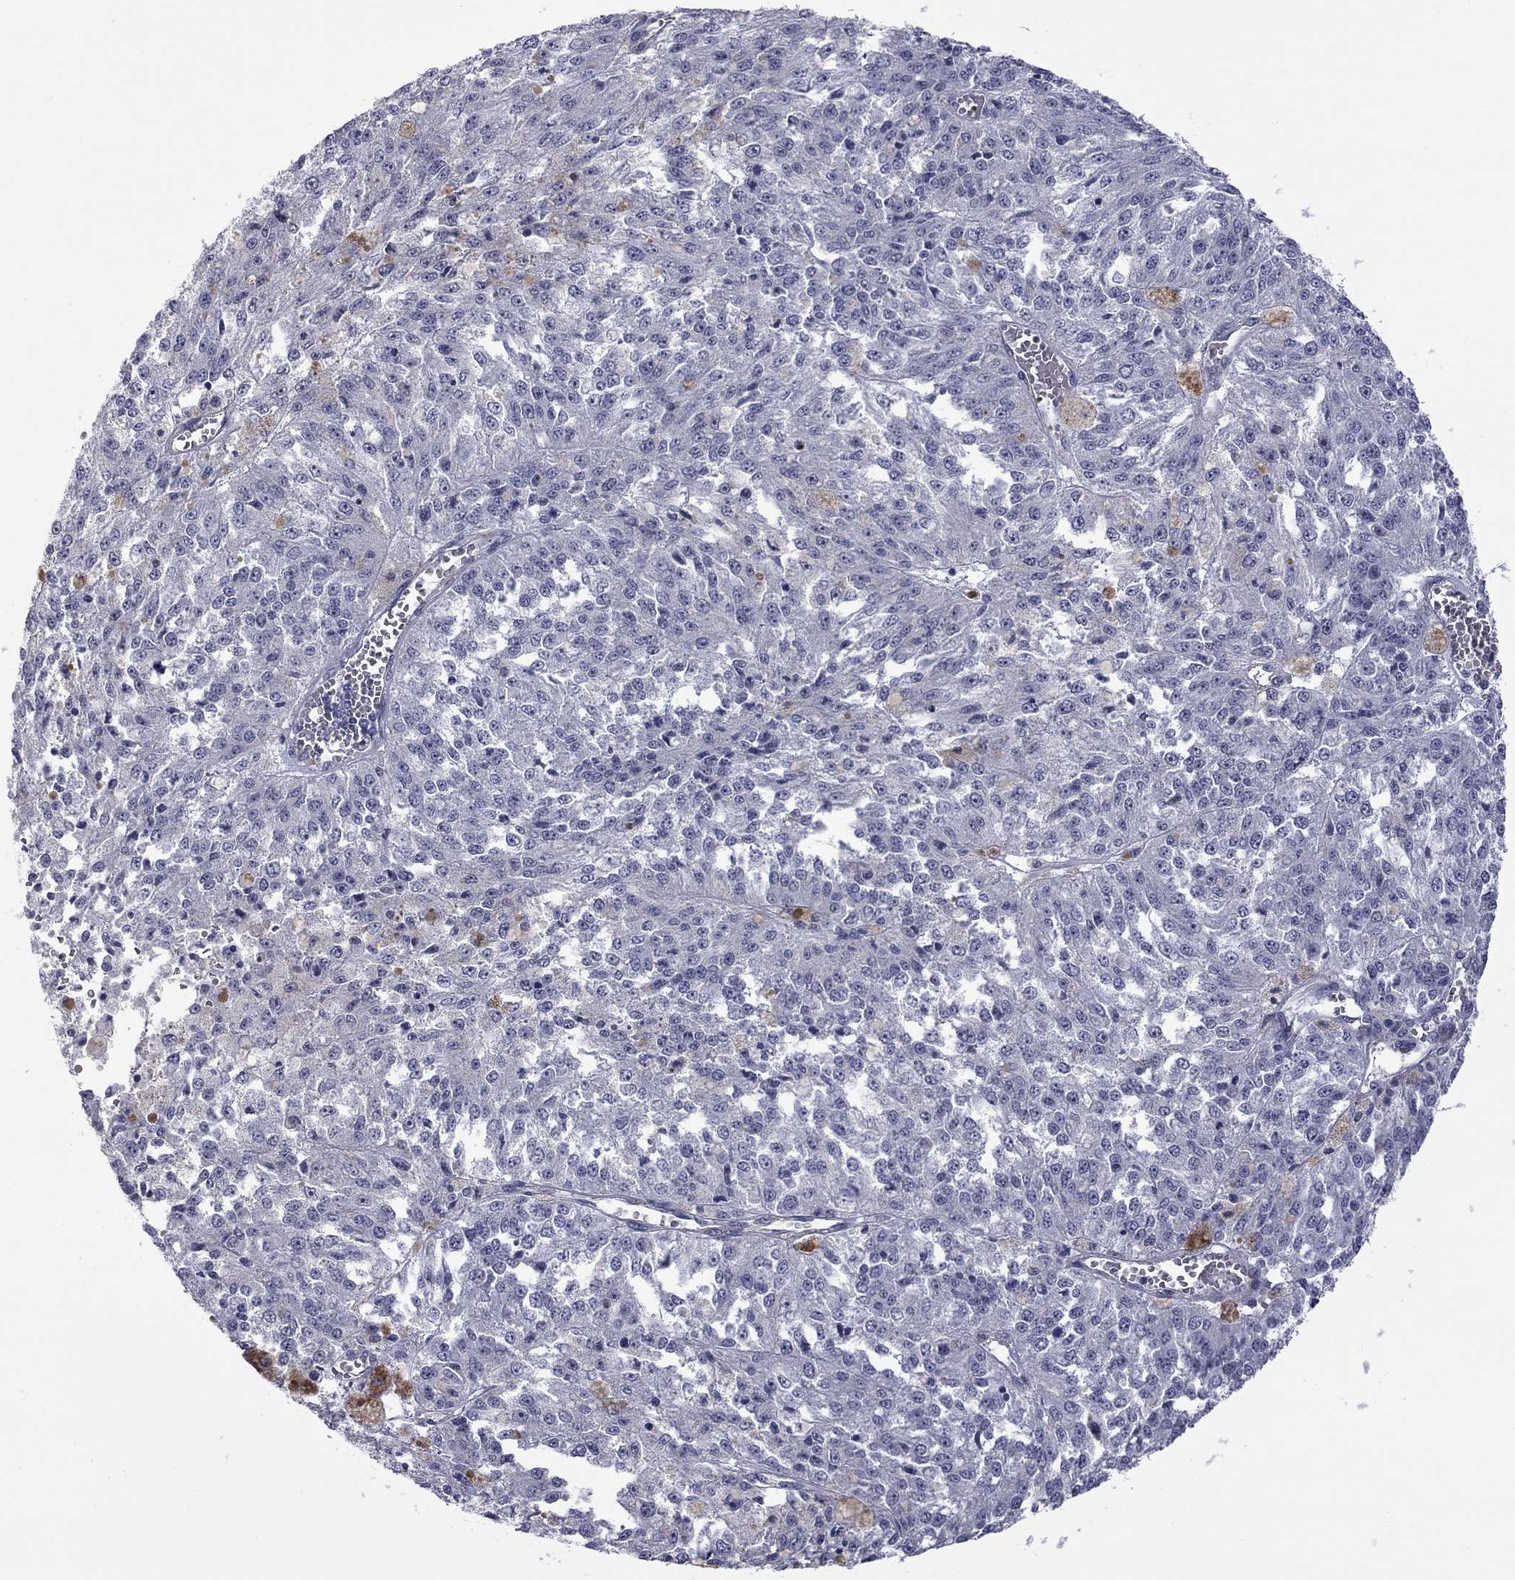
{"staining": {"intensity": "negative", "quantity": "none", "location": "none"}, "tissue": "melanoma", "cell_type": "Tumor cells", "image_type": "cancer", "snomed": [{"axis": "morphology", "description": "Malignant melanoma, Metastatic site"}, {"axis": "topography", "description": "Lymph node"}], "caption": "Human melanoma stained for a protein using IHC demonstrates no staining in tumor cells.", "gene": "GSG1L", "patient": {"sex": "female", "age": 64}}